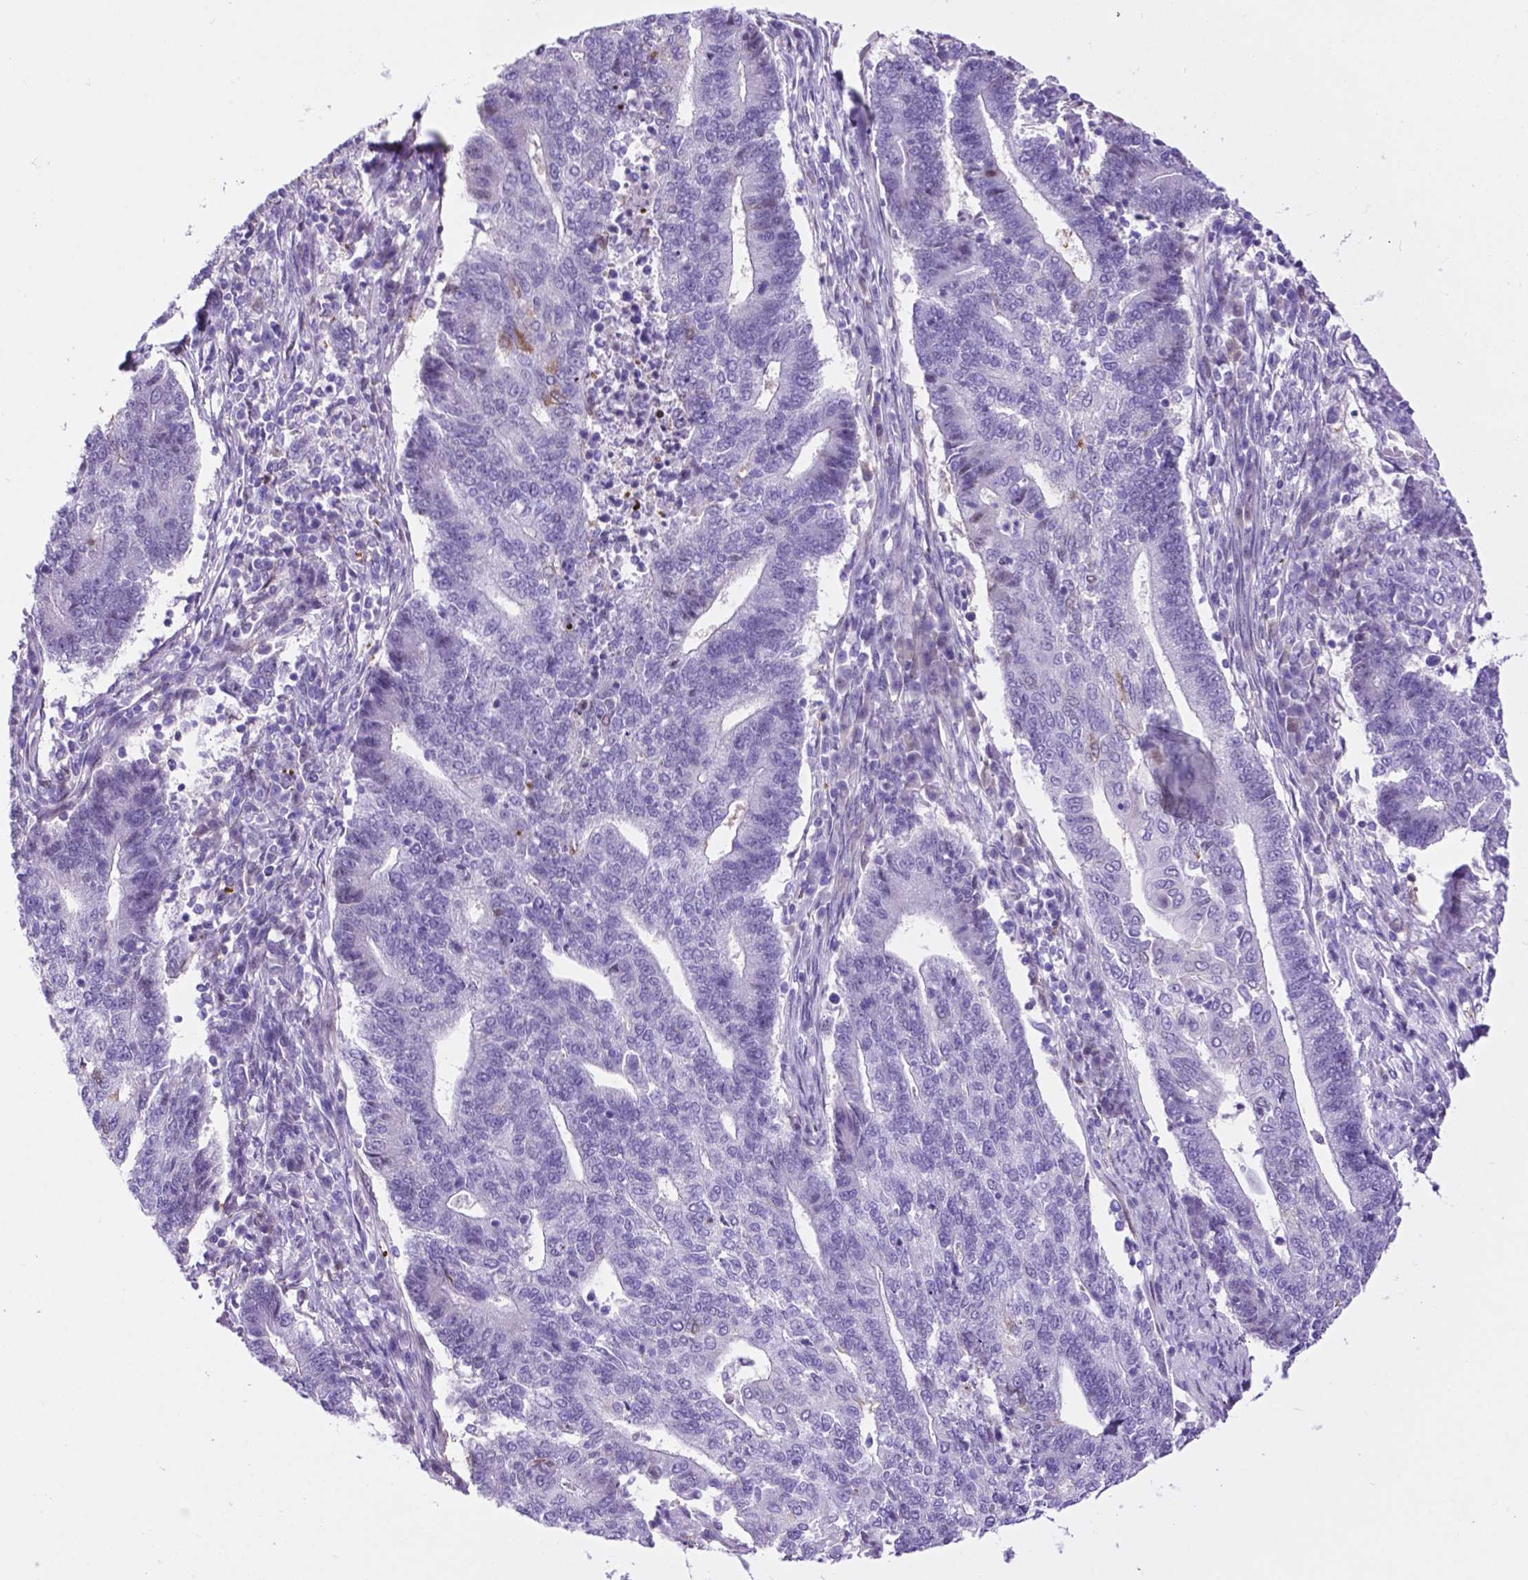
{"staining": {"intensity": "negative", "quantity": "none", "location": "none"}, "tissue": "endometrial cancer", "cell_type": "Tumor cells", "image_type": "cancer", "snomed": [{"axis": "morphology", "description": "Adenocarcinoma, NOS"}, {"axis": "topography", "description": "Uterus"}, {"axis": "topography", "description": "Endometrium"}], "caption": "This is a image of immunohistochemistry (IHC) staining of endometrial adenocarcinoma, which shows no expression in tumor cells.", "gene": "C17orf107", "patient": {"sex": "female", "age": 54}}